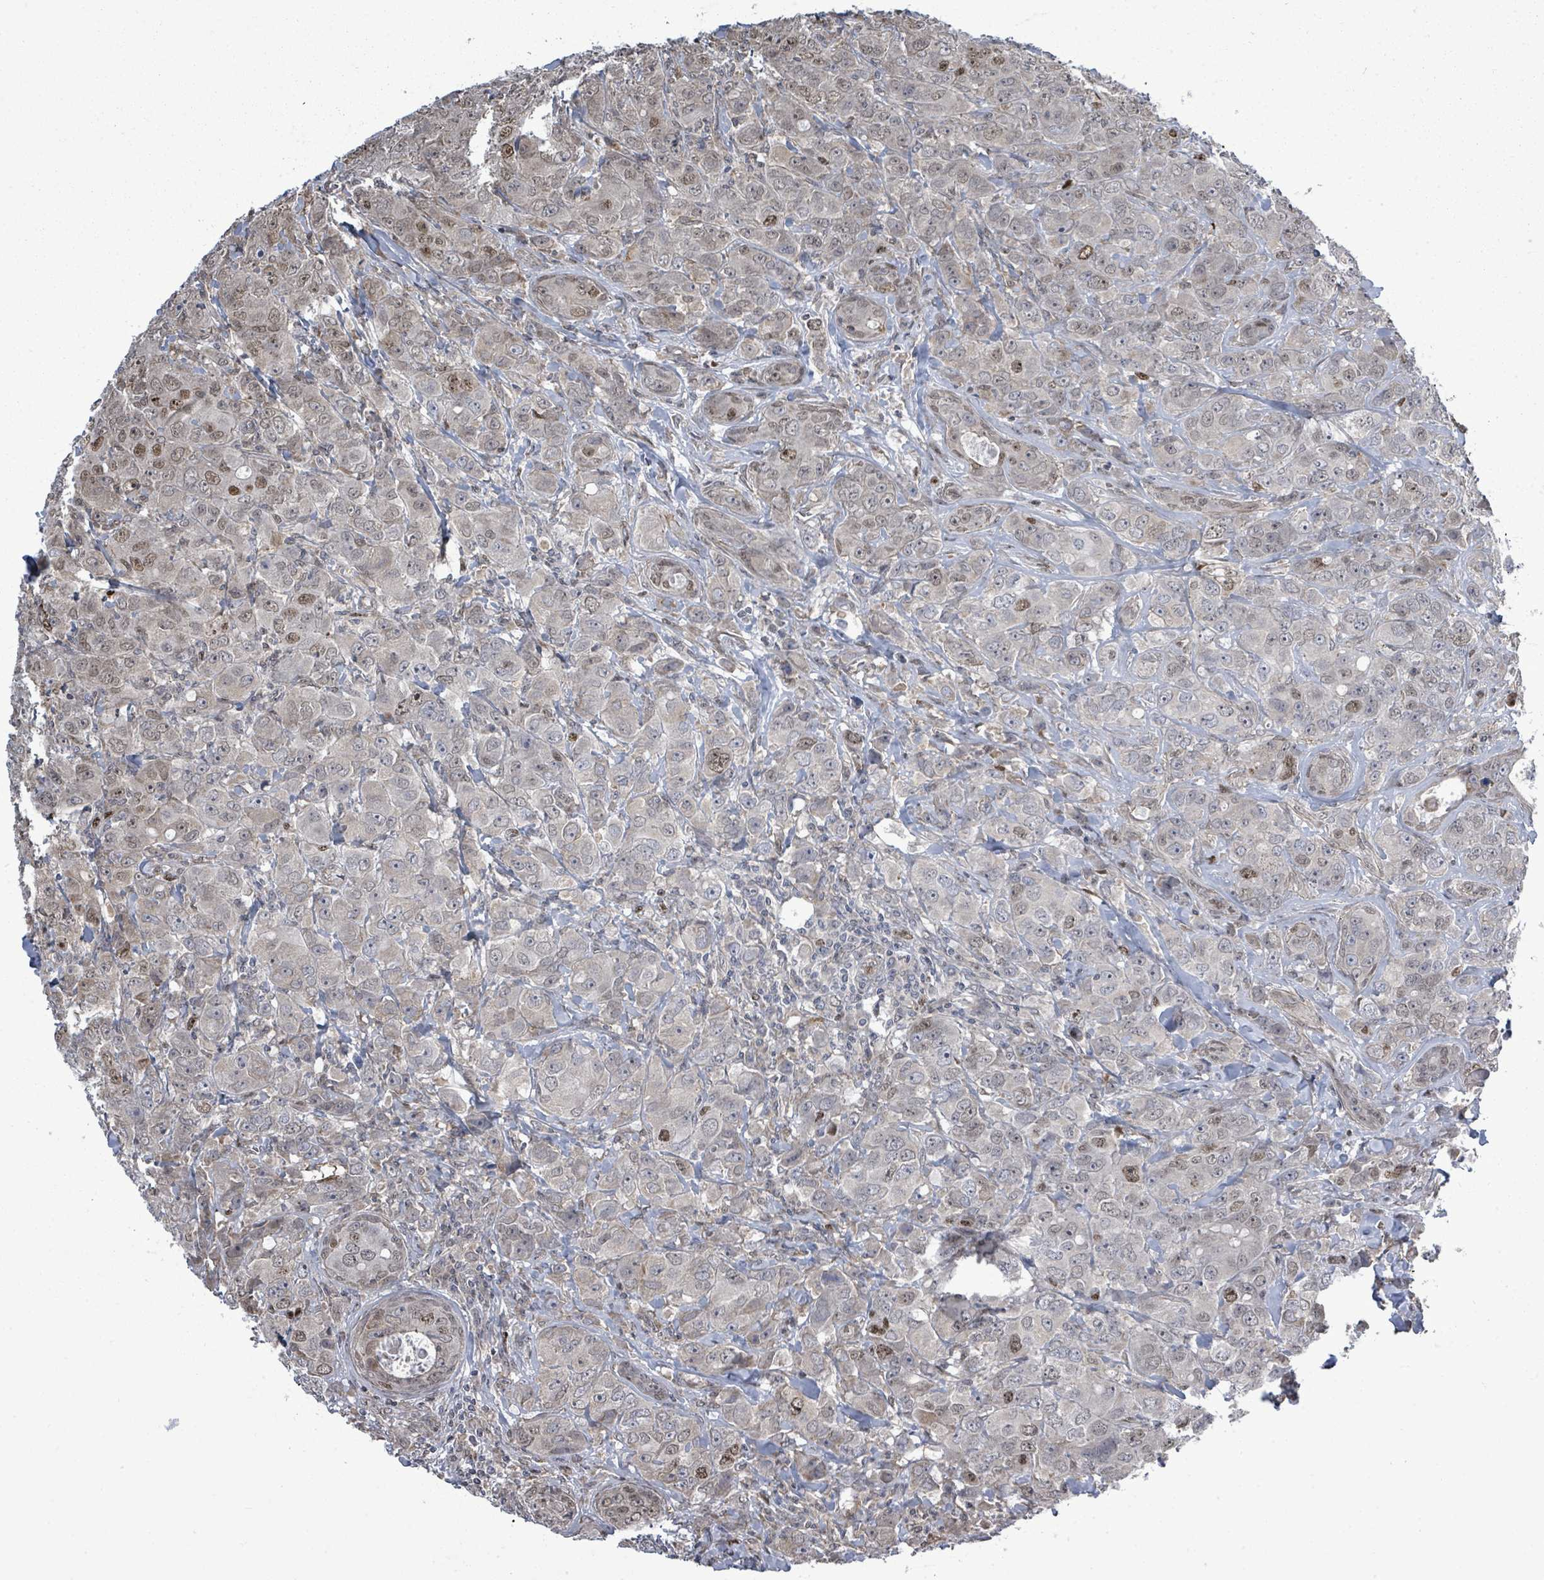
{"staining": {"intensity": "moderate", "quantity": "<25%", "location": "nuclear"}, "tissue": "breast cancer", "cell_type": "Tumor cells", "image_type": "cancer", "snomed": [{"axis": "morphology", "description": "Duct carcinoma"}, {"axis": "topography", "description": "Breast"}], "caption": "Immunohistochemistry (DAB (3,3'-diaminobenzidine)) staining of infiltrating ductal carcinoma (breast) demonstrates moderate nuclear protein positivity in about <25% of tumor cells. Nuclei are stained in blue.", "gene": "PAPSS1", "patient": {"sex": "female", "age": 43}}